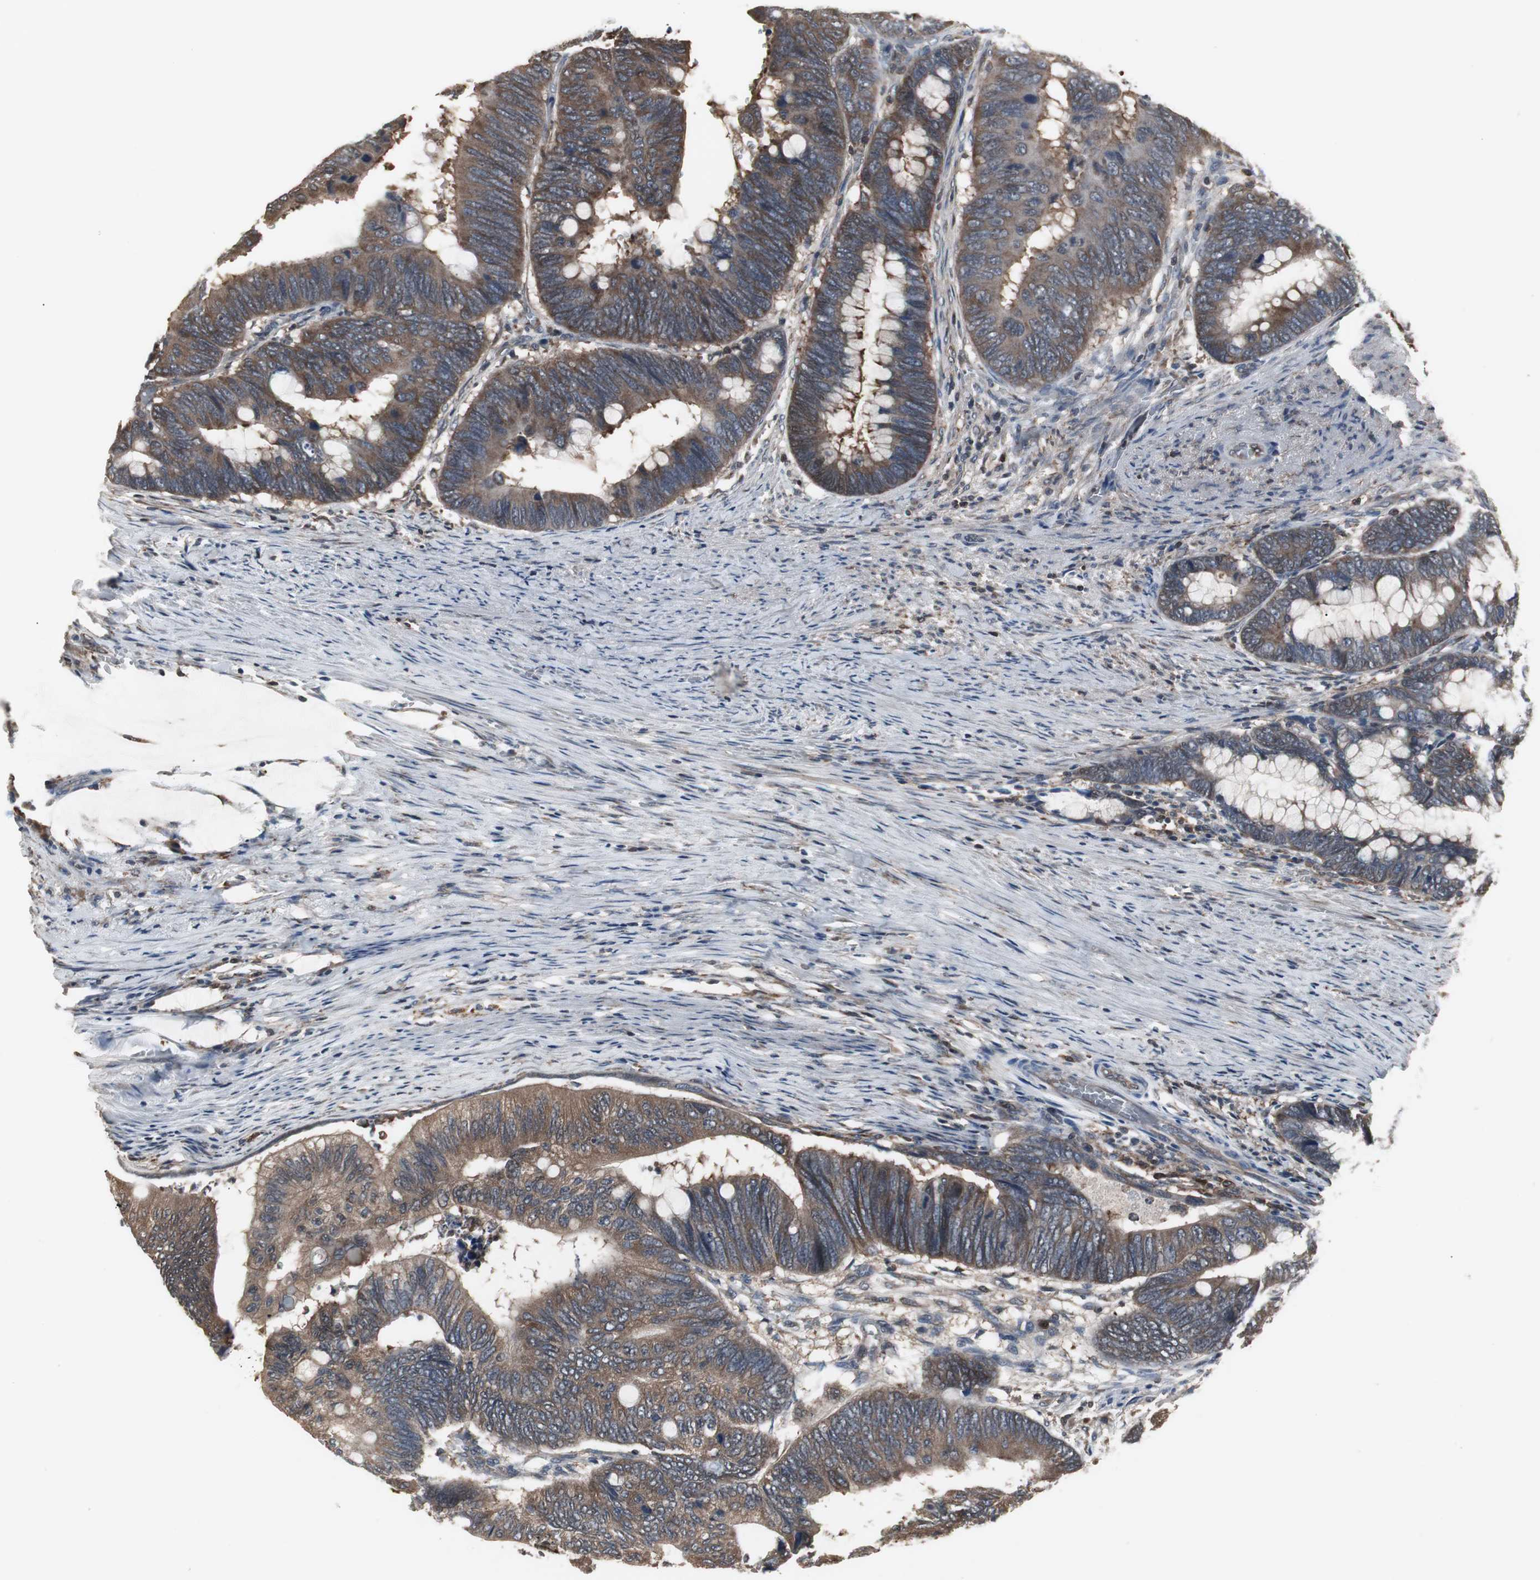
{"staining": {"intensity": "strong", "quantity": ">75%", "location": "cytoplasmic/membranous"}, "tissue": "colorectal cancer", "cell_type": "Tumor cells", "image_type": "cancer", "snomed": [{"axis": "morphology", "description": "Normal tissue, NOS"}, {"axis": "morphology", "description": "Adenocarcinoma, NOS"}, {"axis": "topography", "description": "Rectum"}, {"axis": "topography", "description": "Peripheral nerve tissue"}], "caption": "Brown immunohistochemical staining in colorectal adenocarcinoma demonstrates strong cytoplasmic/membranous expression in about >75% of tumor cells.", "gene": "ZSCAN22", "patient": {"sex": "male", "age": 92}}